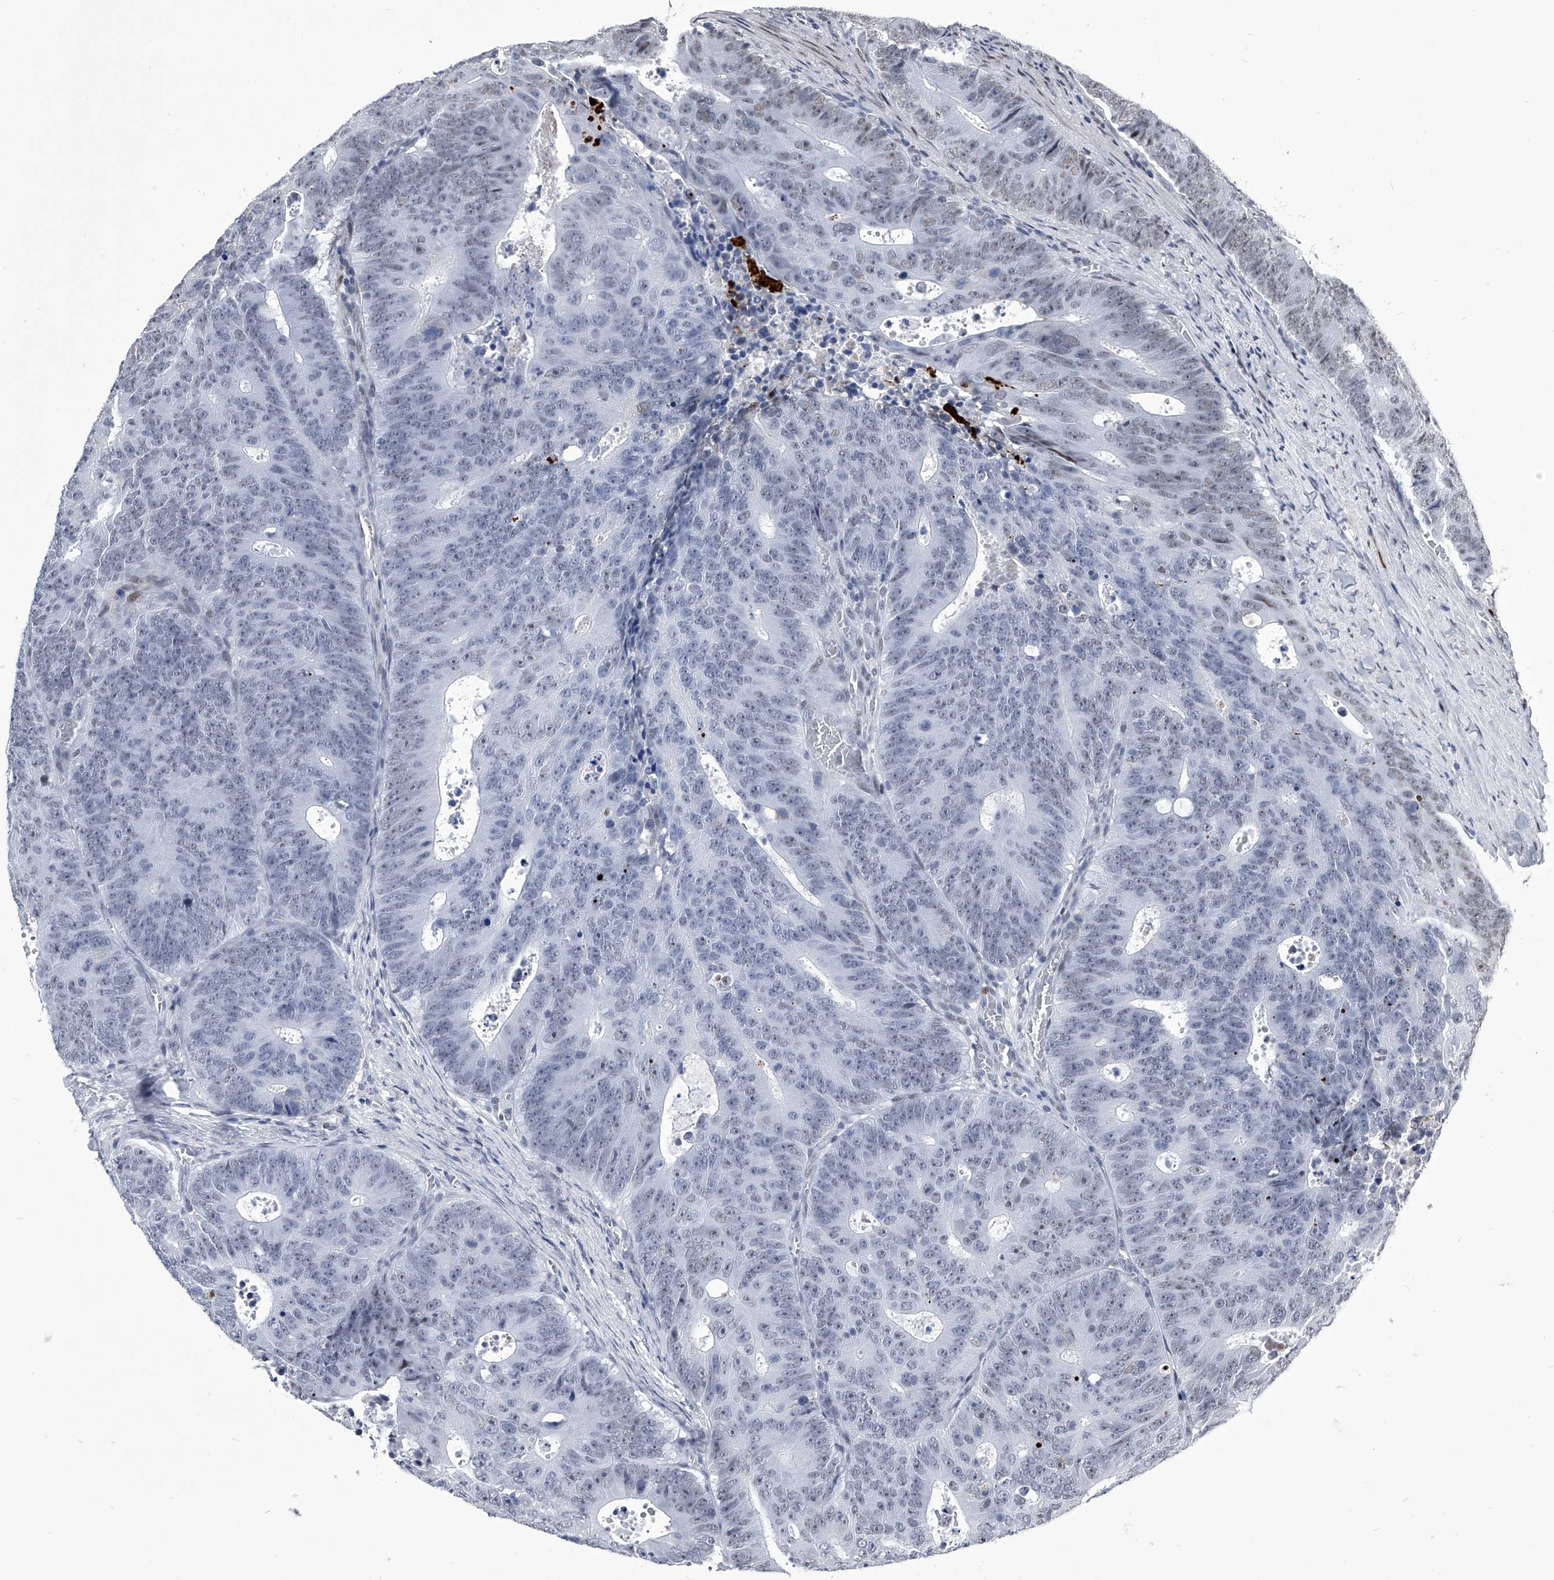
{"staining": {"intensity": "moderate", "quantity": "<25%", "location": "nuclear"}, "tissue": "colorectal cancer", "cell_type": "Tumor cells", "image_type": "cancer", "snomed": [{"axis": "morphology", "description": "Adenocarcinoma, NOS"}, {"axis": "topography", "description": "Colon"}], "caption": "Colorectal cancer (adenocarcinoma) tissue reveals moderate nuclear staining in approximately <25% of tumor cells, visualized by immunohistochemistry. (DAB (3,3'-diaminobenzidine) = brown stain, brightfield microscopy at high magnification).", "gene": "CMTR1", "patient": {"sex": "male", "age": 87}}